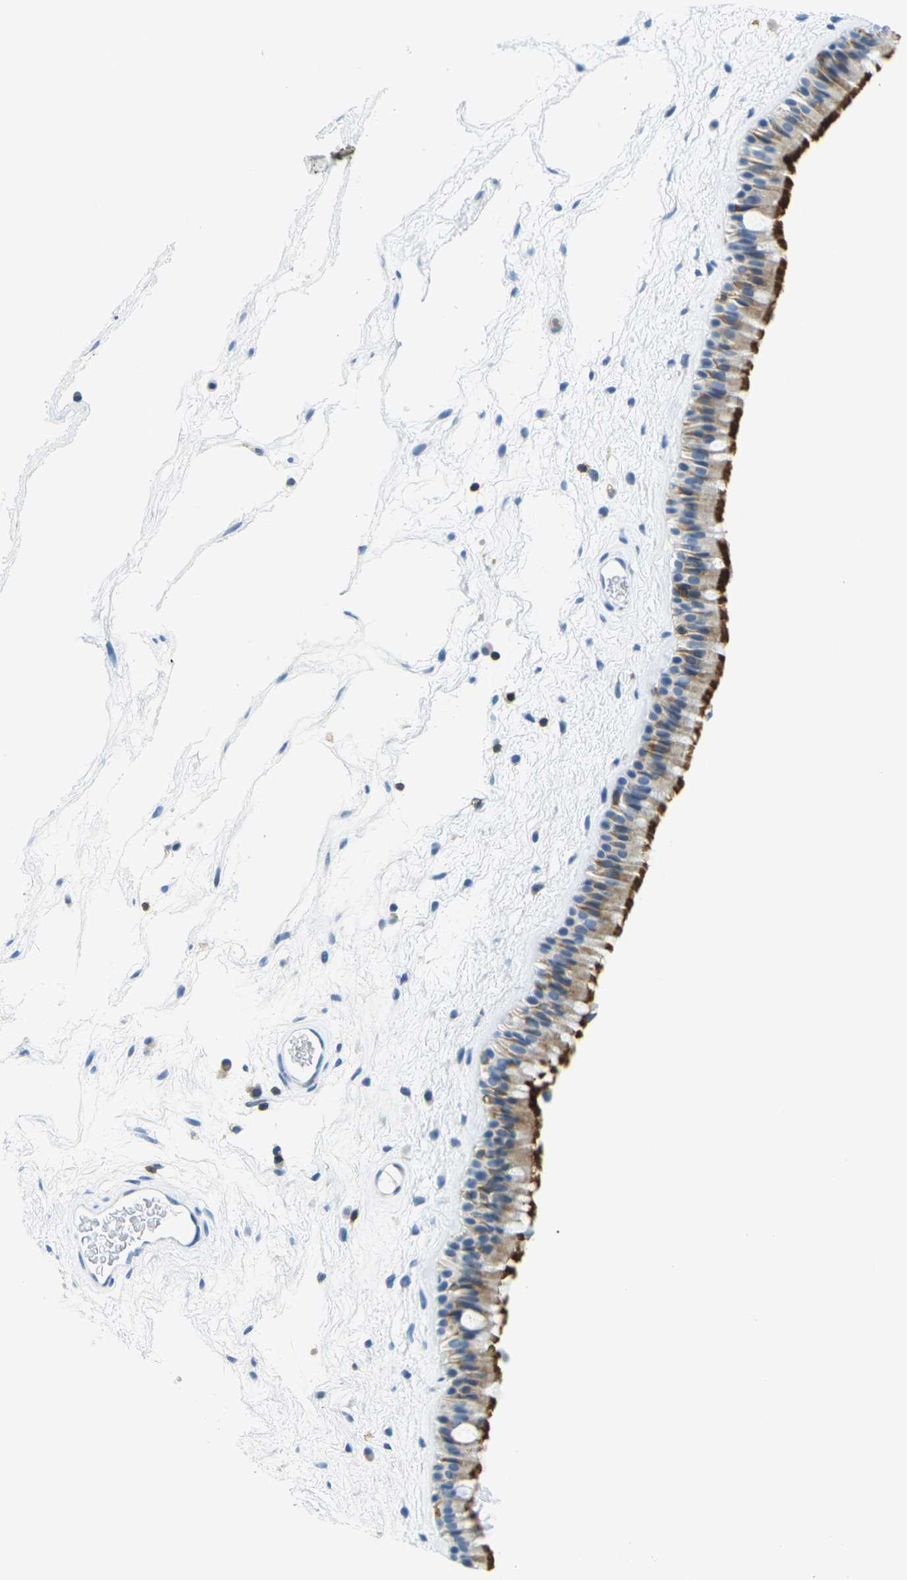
{"staining": {"intensity": "strong", "quantity": ">75%", "location": "cytoplasmic/membranous"}, "tissue": "nasopharynx", "cell_type": "Respiratory epithelial cells", "image_type": "normal", "snomed": [{"axis": "morphology", "description": "Normal tissue, NOS"}, {"axis": "morphology", "description": "Inflammation, NOS"}, {"axis": "topography", "description": "Nasopharynx"}], "caption": "Strong cytoplasmic/membranous expression for a protein is present in approximately >75% of respiratory epithelial cells of unremarkable nasopharynx using immunohistochemistry (IHC).", "gene": "CD3D", "patient": {"sex": "male", "age": 48}}